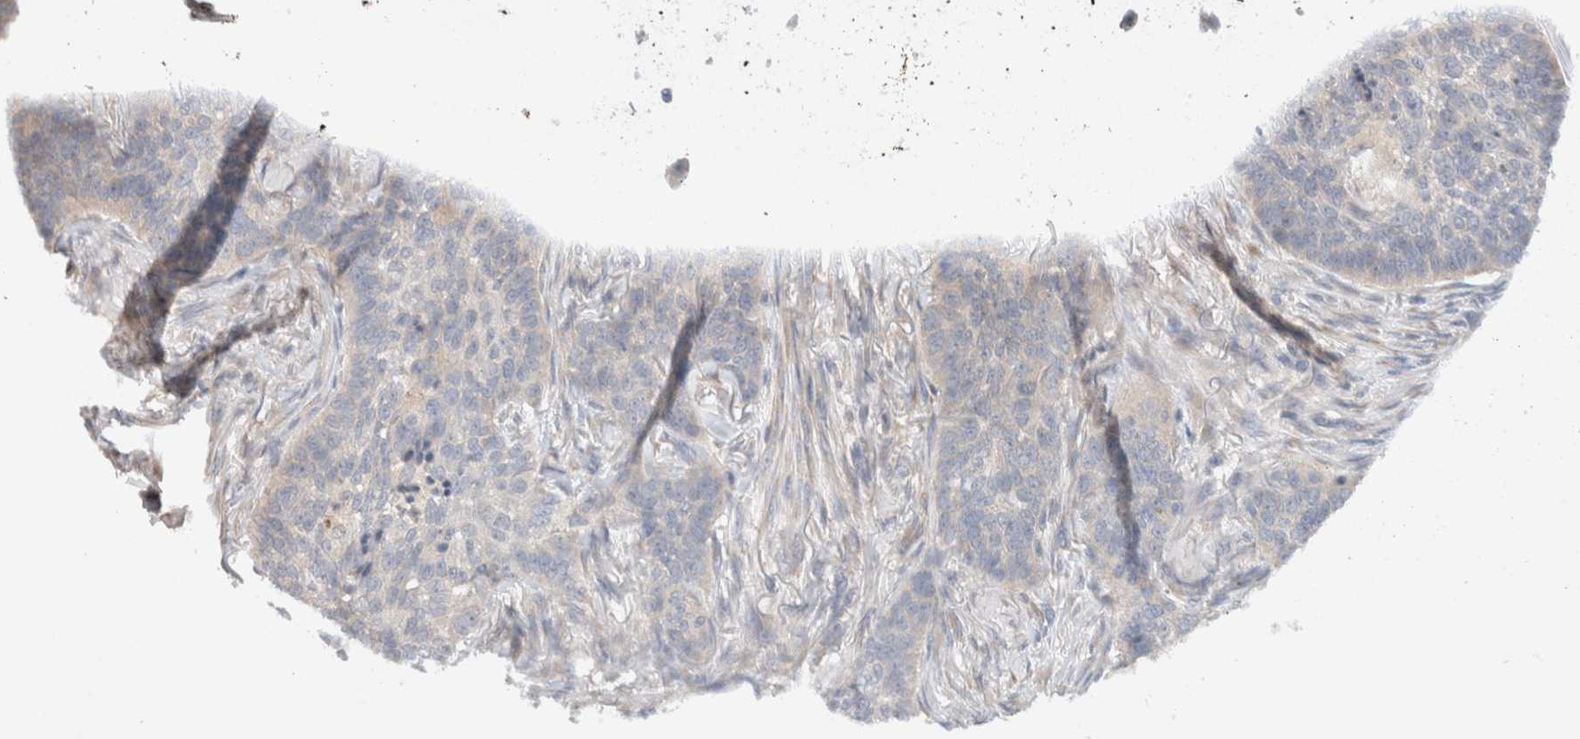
{"staining": {"intensity": "negative", "quantity": "none", "location": "none"}, "tissue": "skin cancer", "cell_type": "Tumor cells", "image_type": "cancer", "snomed": [{"axis": "morphology", "description": "Basal cell carcinoma"}, {"axis": "topography", "description": "Skin"}], "caption": "This is an immunohistochemistry (IHC) histopathology image of skin cancer. There is no positivity in tumor cells.", "gene": "KLHL20", "patient": {"sex": "male", "age": 85}}